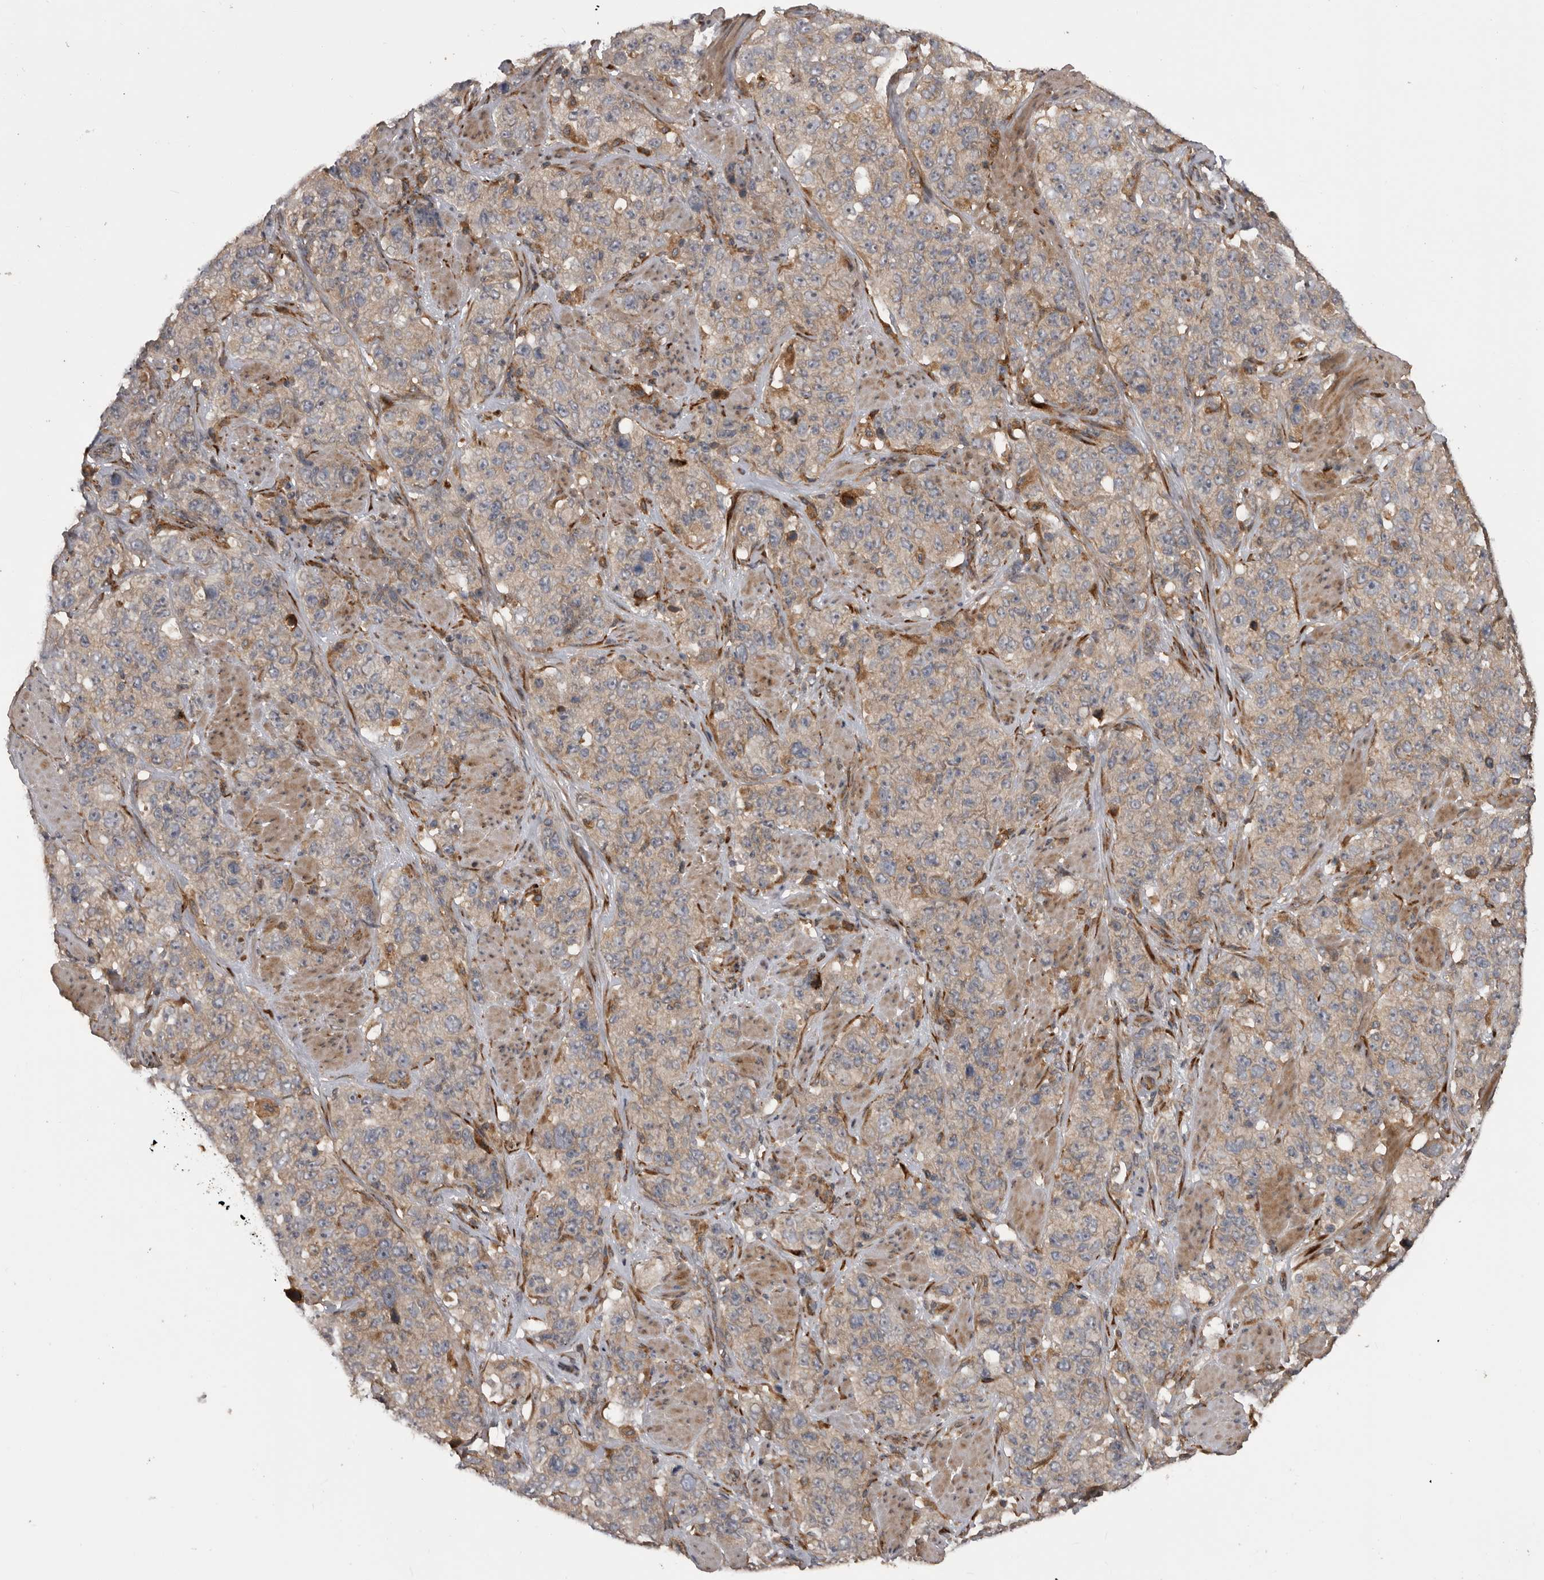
{"staining": {"intensity": "negative", "quantity": "none", "location": "none"}, "tissue": "stomach cancer", "cell_type": "Tumor cells", "image_type": "cancer", "snomed": [{"axis": "morphology", "description": "Adenocarcinoma, NOS"}, {"axis": "topography", "description": "Stomach"}], "caption": "A high-resolution image shows immunohistochemistry staining of stomach cancer (adenocarcinoma), which reveals no significant staining in tumor cells. (Stains: DAB (3,3'-diaminobenzidine) IHC with hematoxylin counter stain, Microscopy: brightfield microscopy at high magnification).", "gene": "RAB3GAP2", "patient": {"sex": "male", "age": 48}}